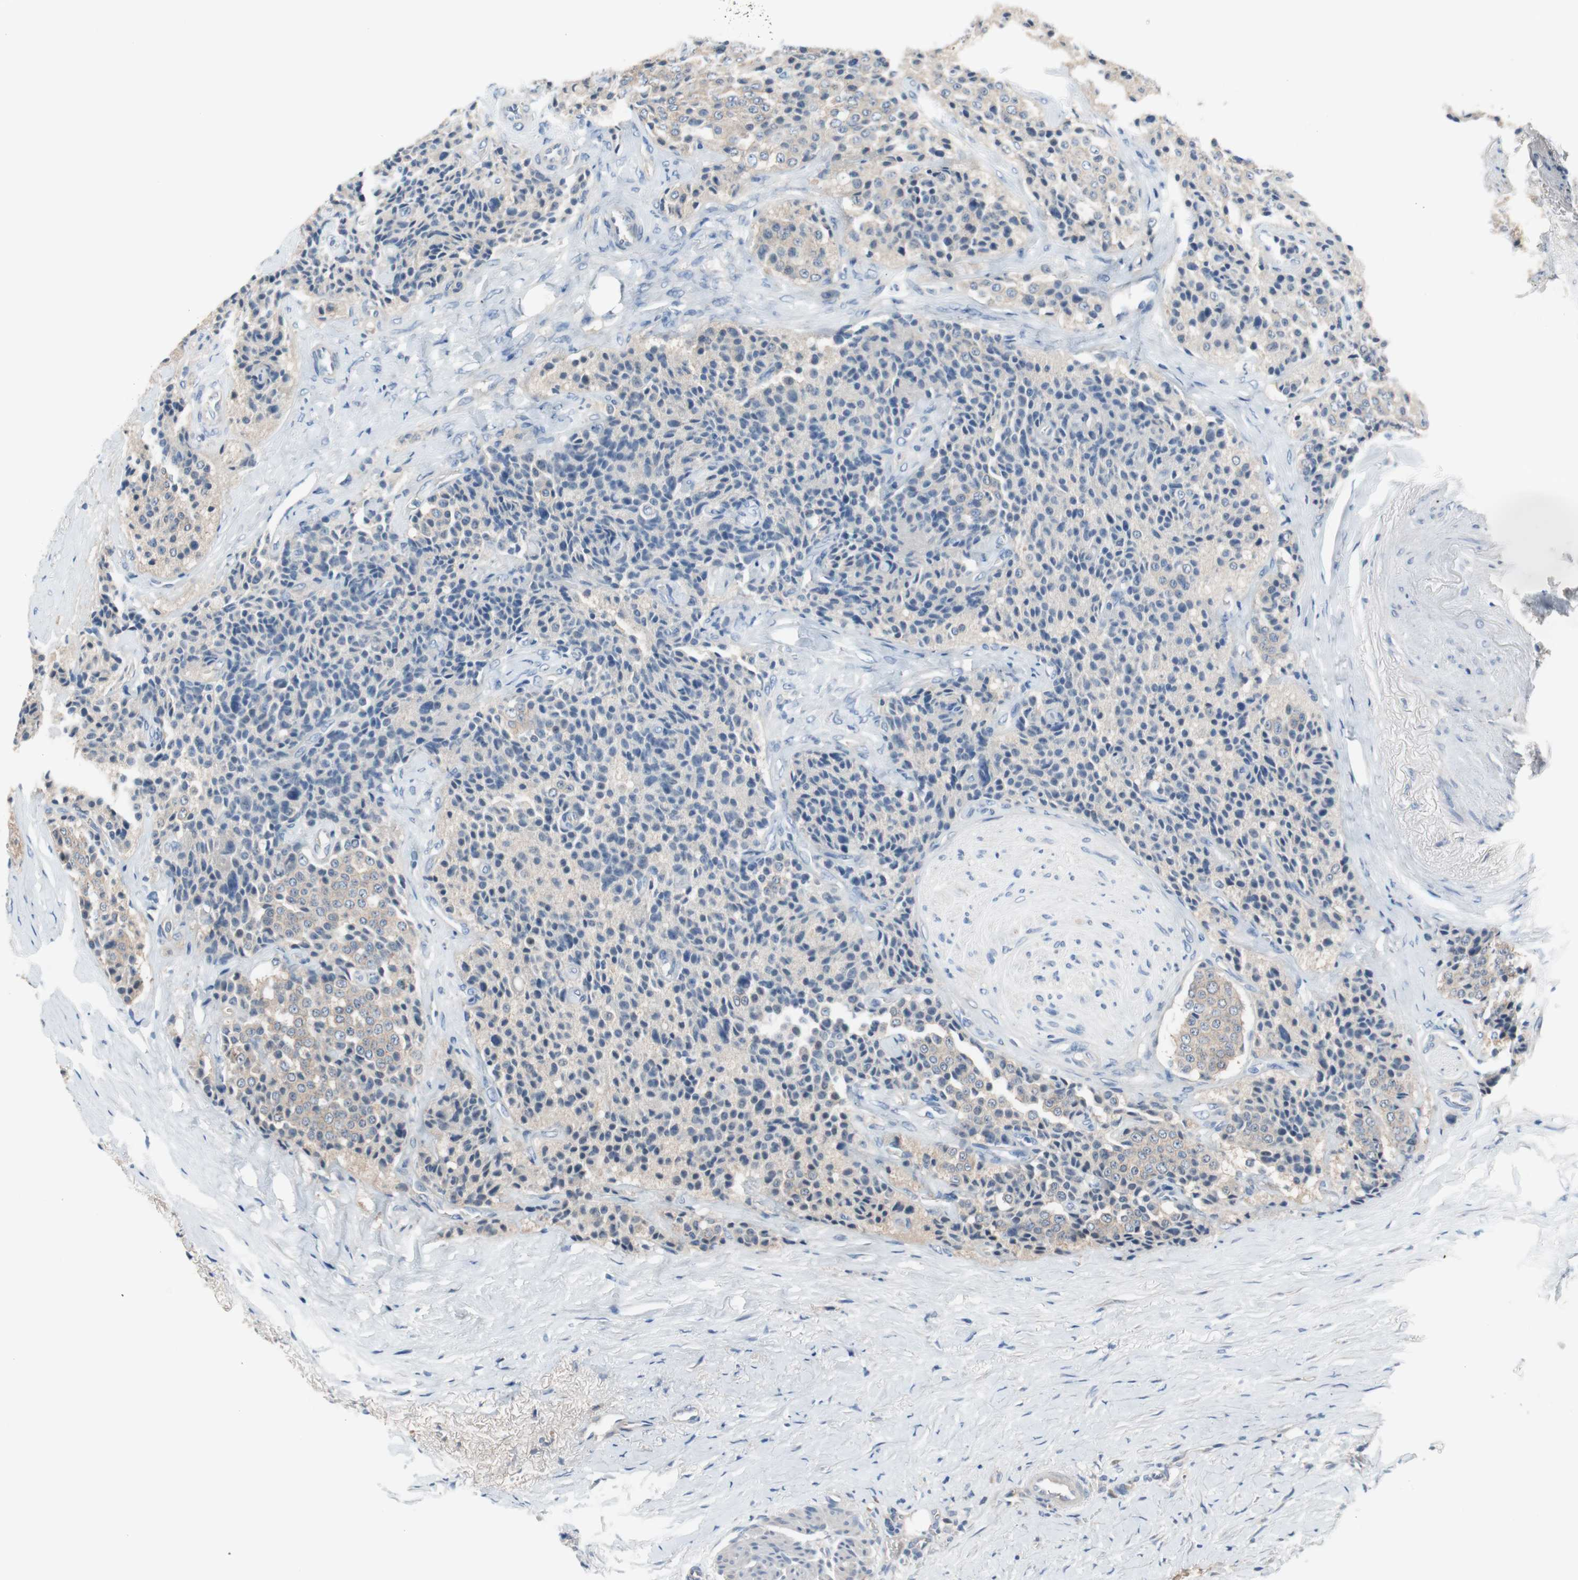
{"staining": {"intensity": "weak", "quantity": "<25%", "location": "cytoplasmic/membranous"}, "tissue": "carcinoid", "cell_type": "Tumor cells", "image_type": "cancer", "snomed": [{"axis": "morphology", "description": "Carcinoid, malignant, NOS"}, {"axis": "topography", "description": "Colon"}], "caption": "Tumor cells are negative for protein expression in human malignant carcinoid.", "gene": "GLUL", "patient": {"sex": "female", "age": 61}}